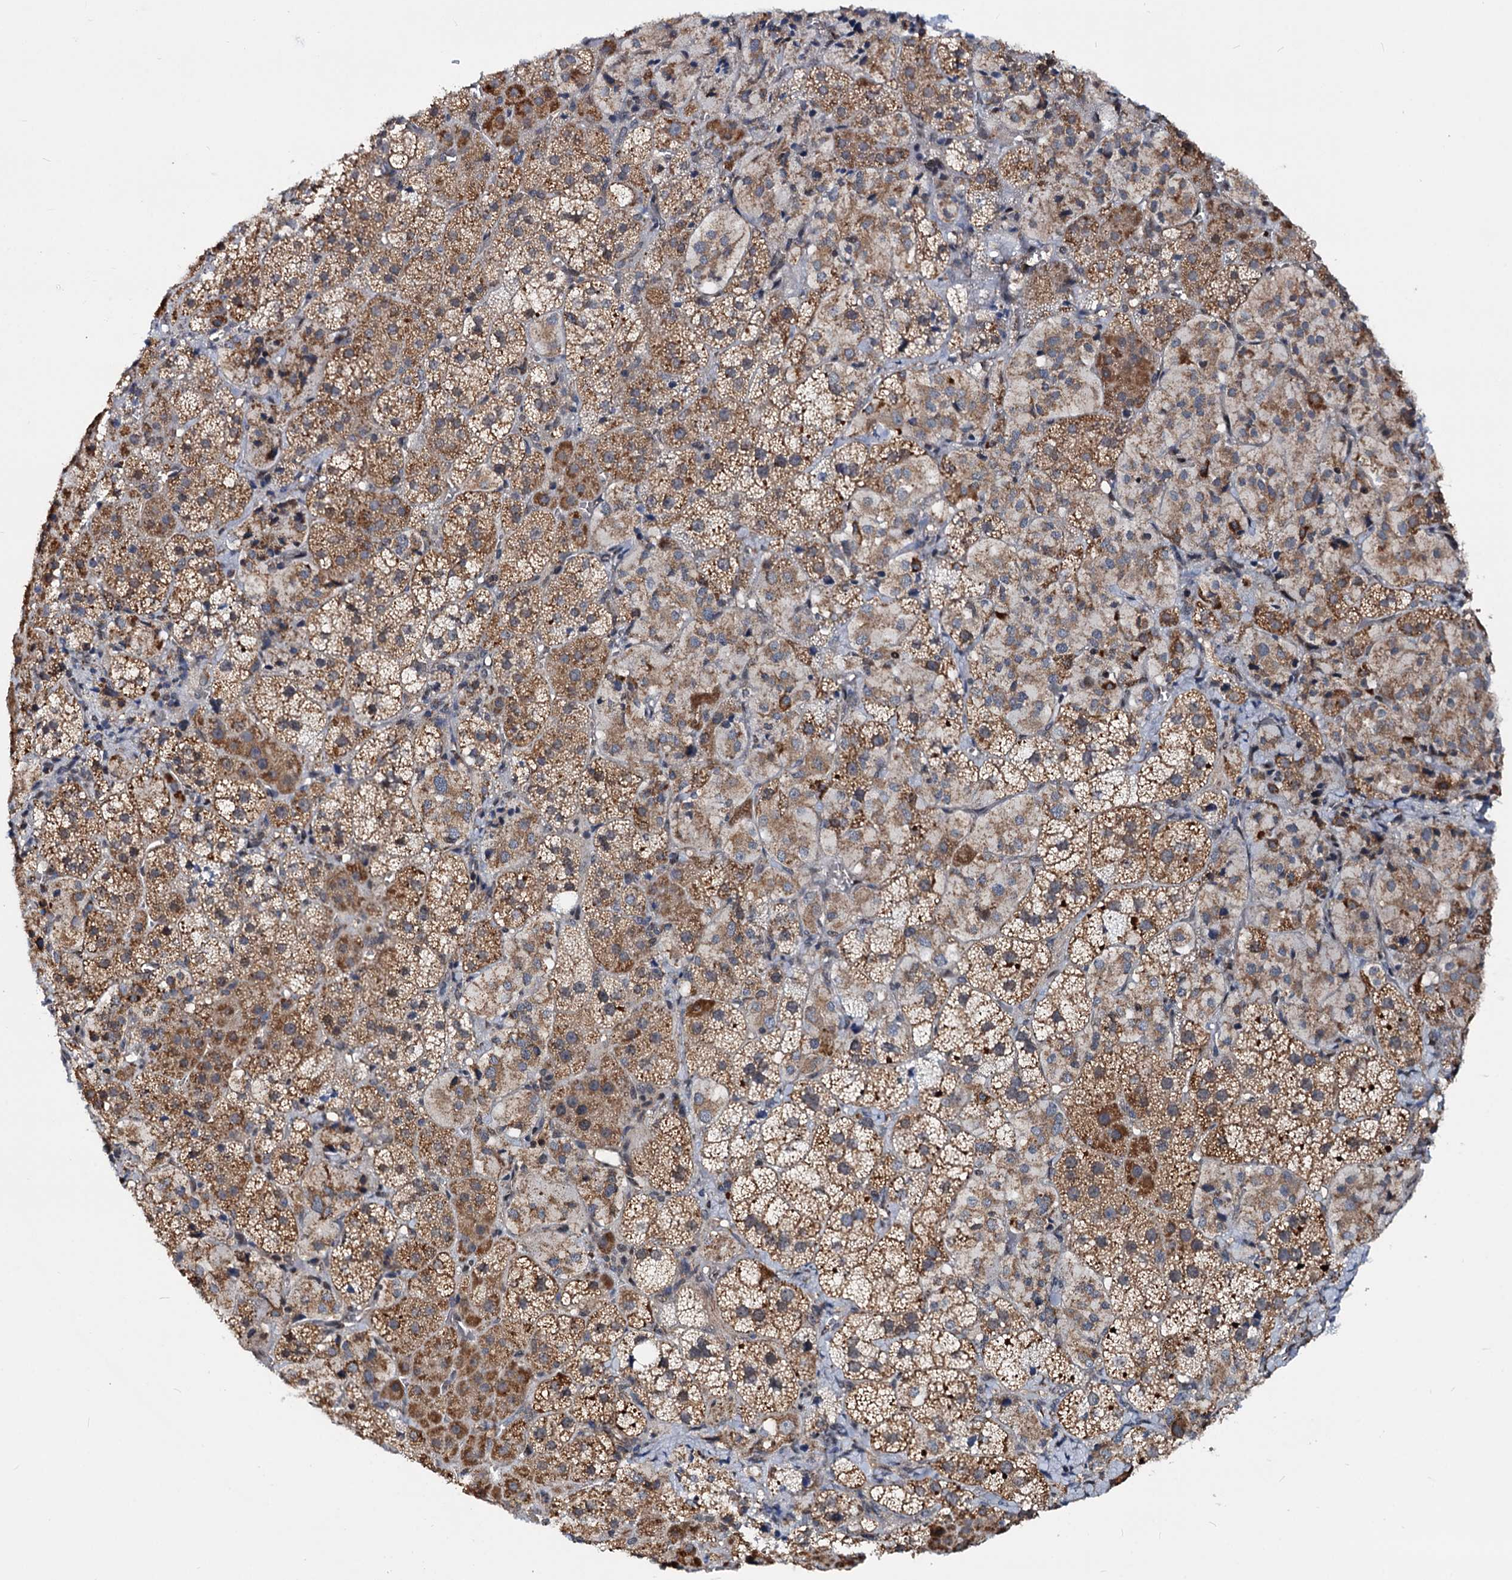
{"staining": {"intensity": "moderate", "quantity": ">75%", "location": "cytoplasmic/membranous"}, "tissue": "adrenal gland", "cell_type": "Glandular cells", "image_type": "normal", "snomed": [{"axis": "morphology", "description": "Normal tissue, NOS"}, {"axis": "topography", "description": "Adrenal gland"}], "caption": "Brown immunohistochemical staining in benign human adrenal gland demonstrates moderate cytoplasmic/membranous positivity in approximately >75% of glandular cells.", "gene": "CEP76", "patient": {"sex": "female", "age": 44}}